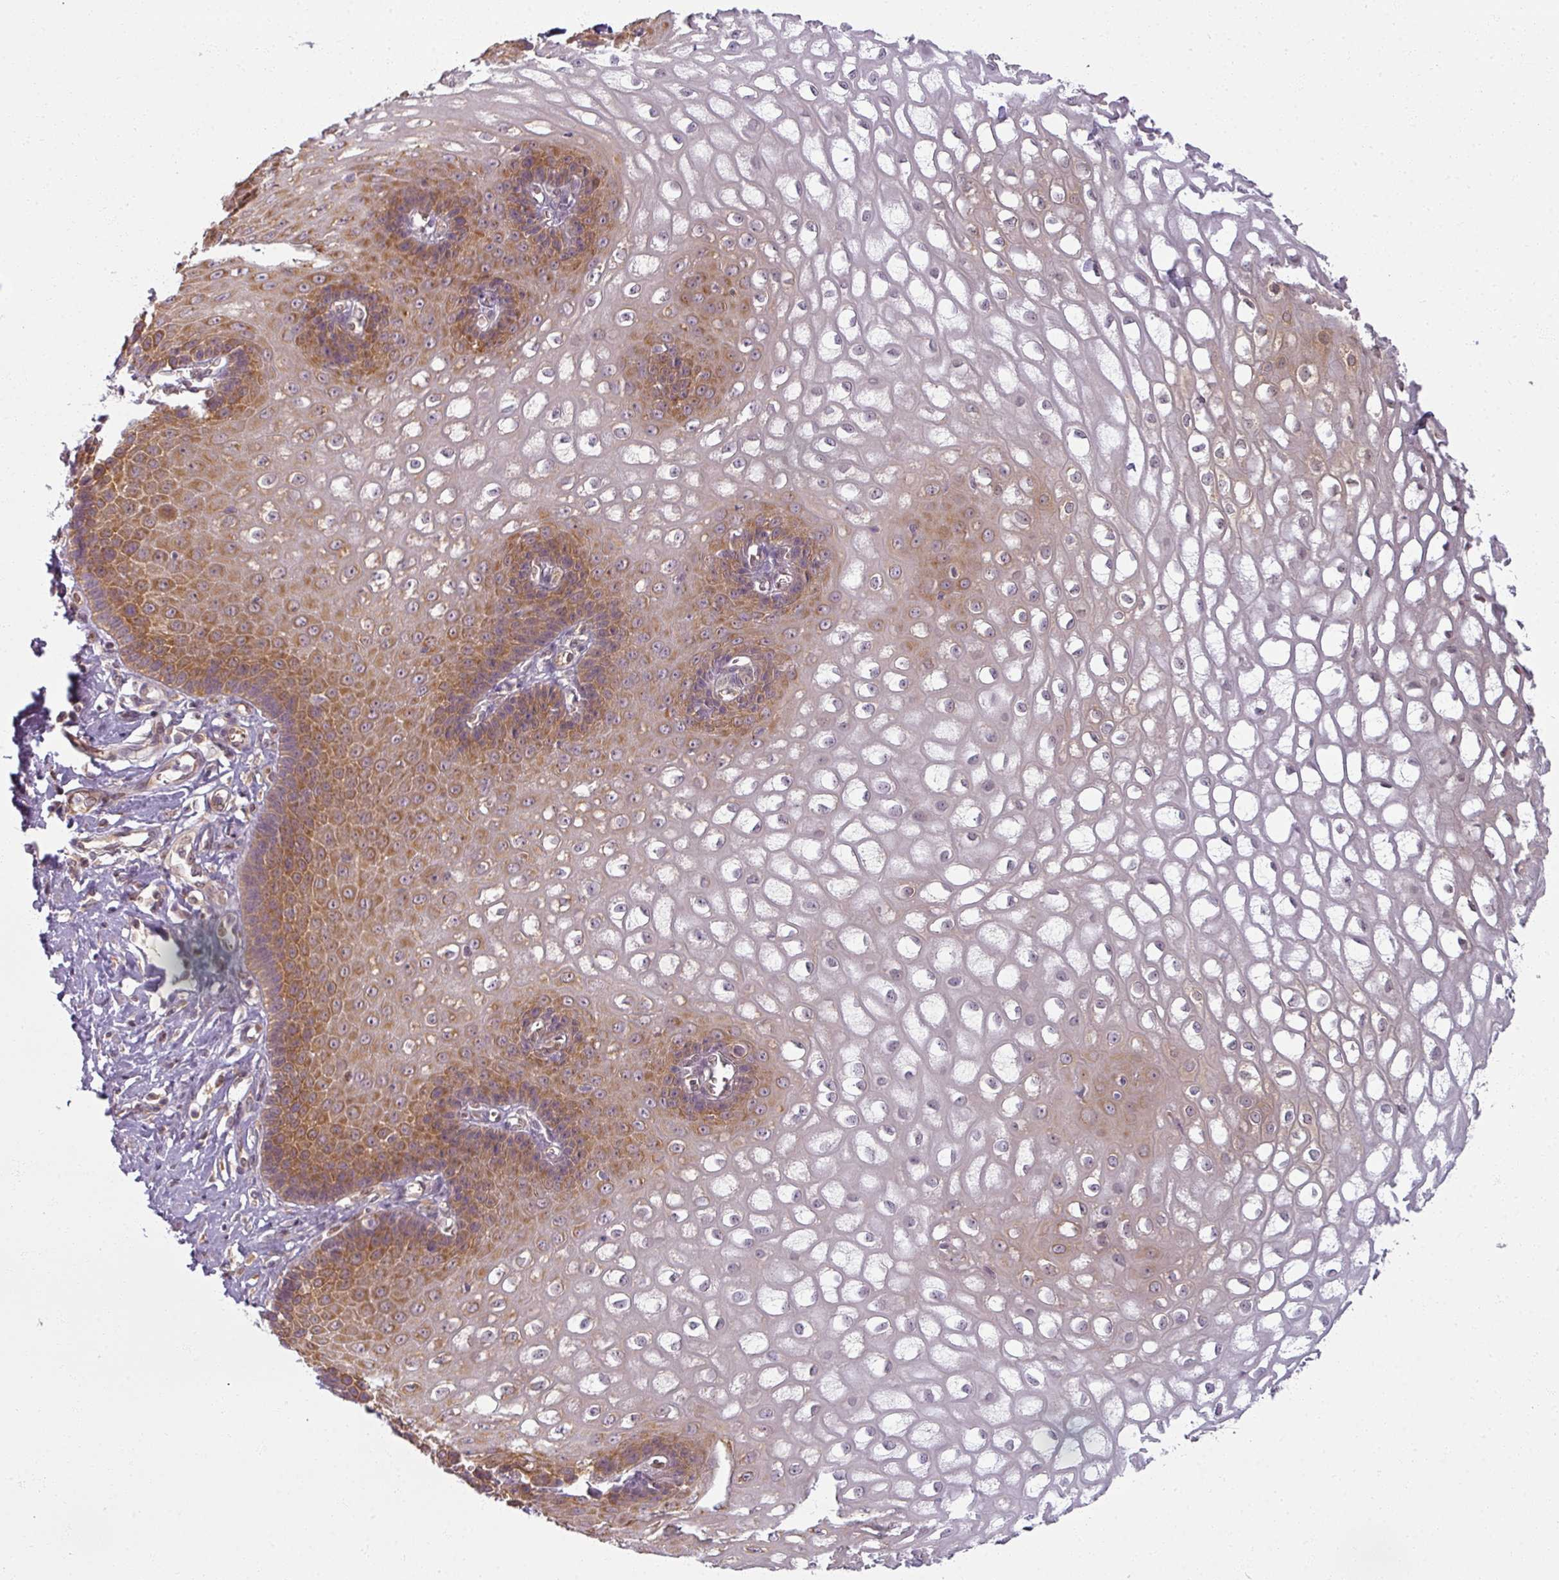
{"staining": {"intensity": "moderate", "quantity": "25%-75%", "location": "cytoplasmic/membranous"}, "tissue": "esophagus", "cell_type": "Squamous epithelial cells", "image_type": "normal", "snomed": [{"axis": "morphology", "description": "Normal tissue, NOS"}, {"axis": "topography", "description": "Esophagus"}], "caption": "The photomicrograph demonstrates staining of normal esophagus, revealing moderate cytoplasmic/membranous protein staining (brown color) within squamous epithelial cells. (DAB IHC, brown staining for protein, blue staining for nuclei).", "gene": "AGPAT4", "patient": {"sex": "male", "age": 67}}